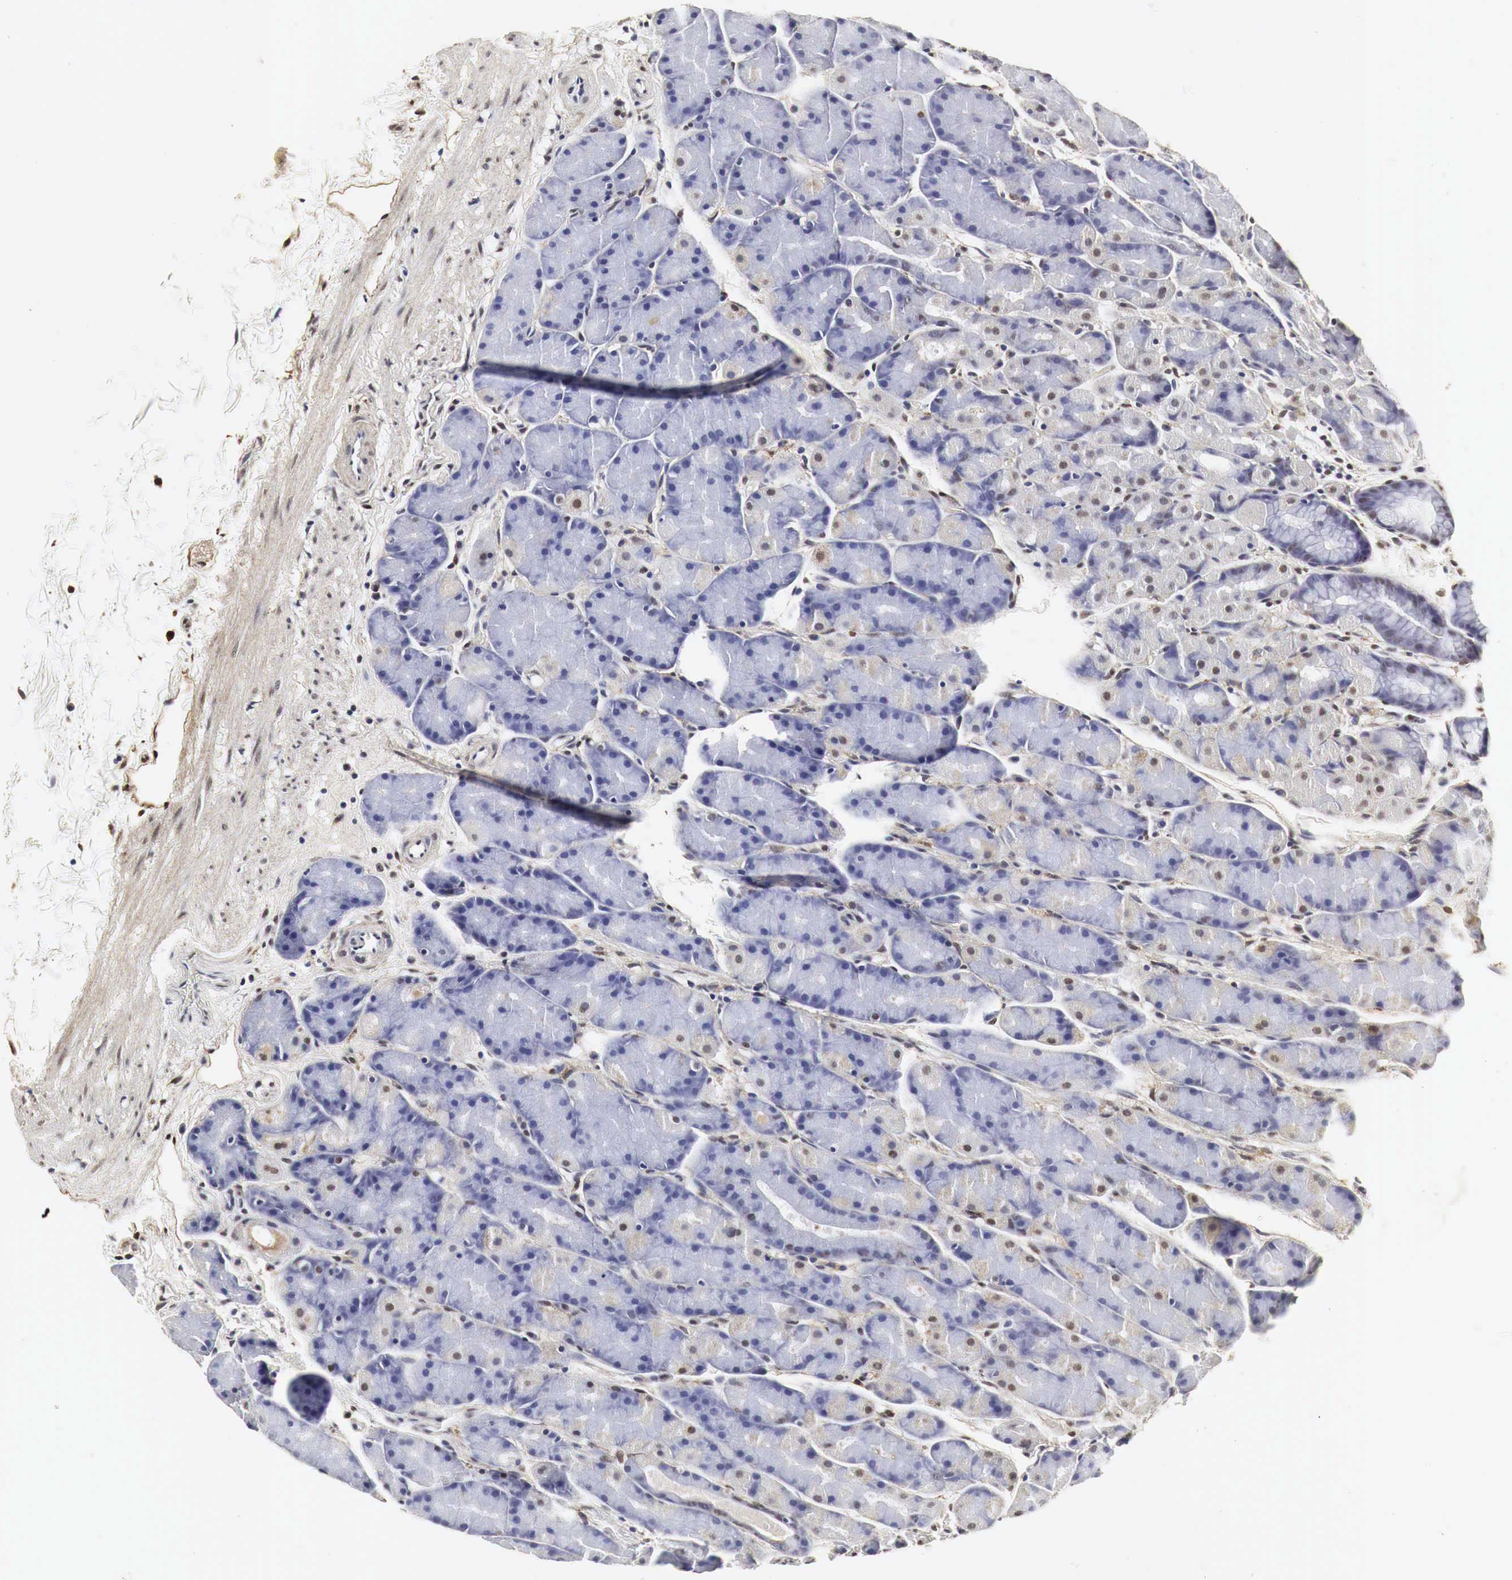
{"staining": {"intensity": "moderate", "quantity": "25%-75%", "location": "cytoplasmic/membranous,nuclear"}, "tissue": "stomach", "cell_type": "Glandular cells", "image_type": "normal", "snomed": [{"axis": "morphology", "description": "Adenocarcinoma, NOS"}, {"axis": "topography", "description": "Stomach, upper"}], "caption": "Moderate cytoplasmic/membranous,nuclear protein positivity is identified in approximately 25%-75% of glandular cells in stomach.", "gene": "SPIN1", "patient": {"sex": "male", "age": 47}}